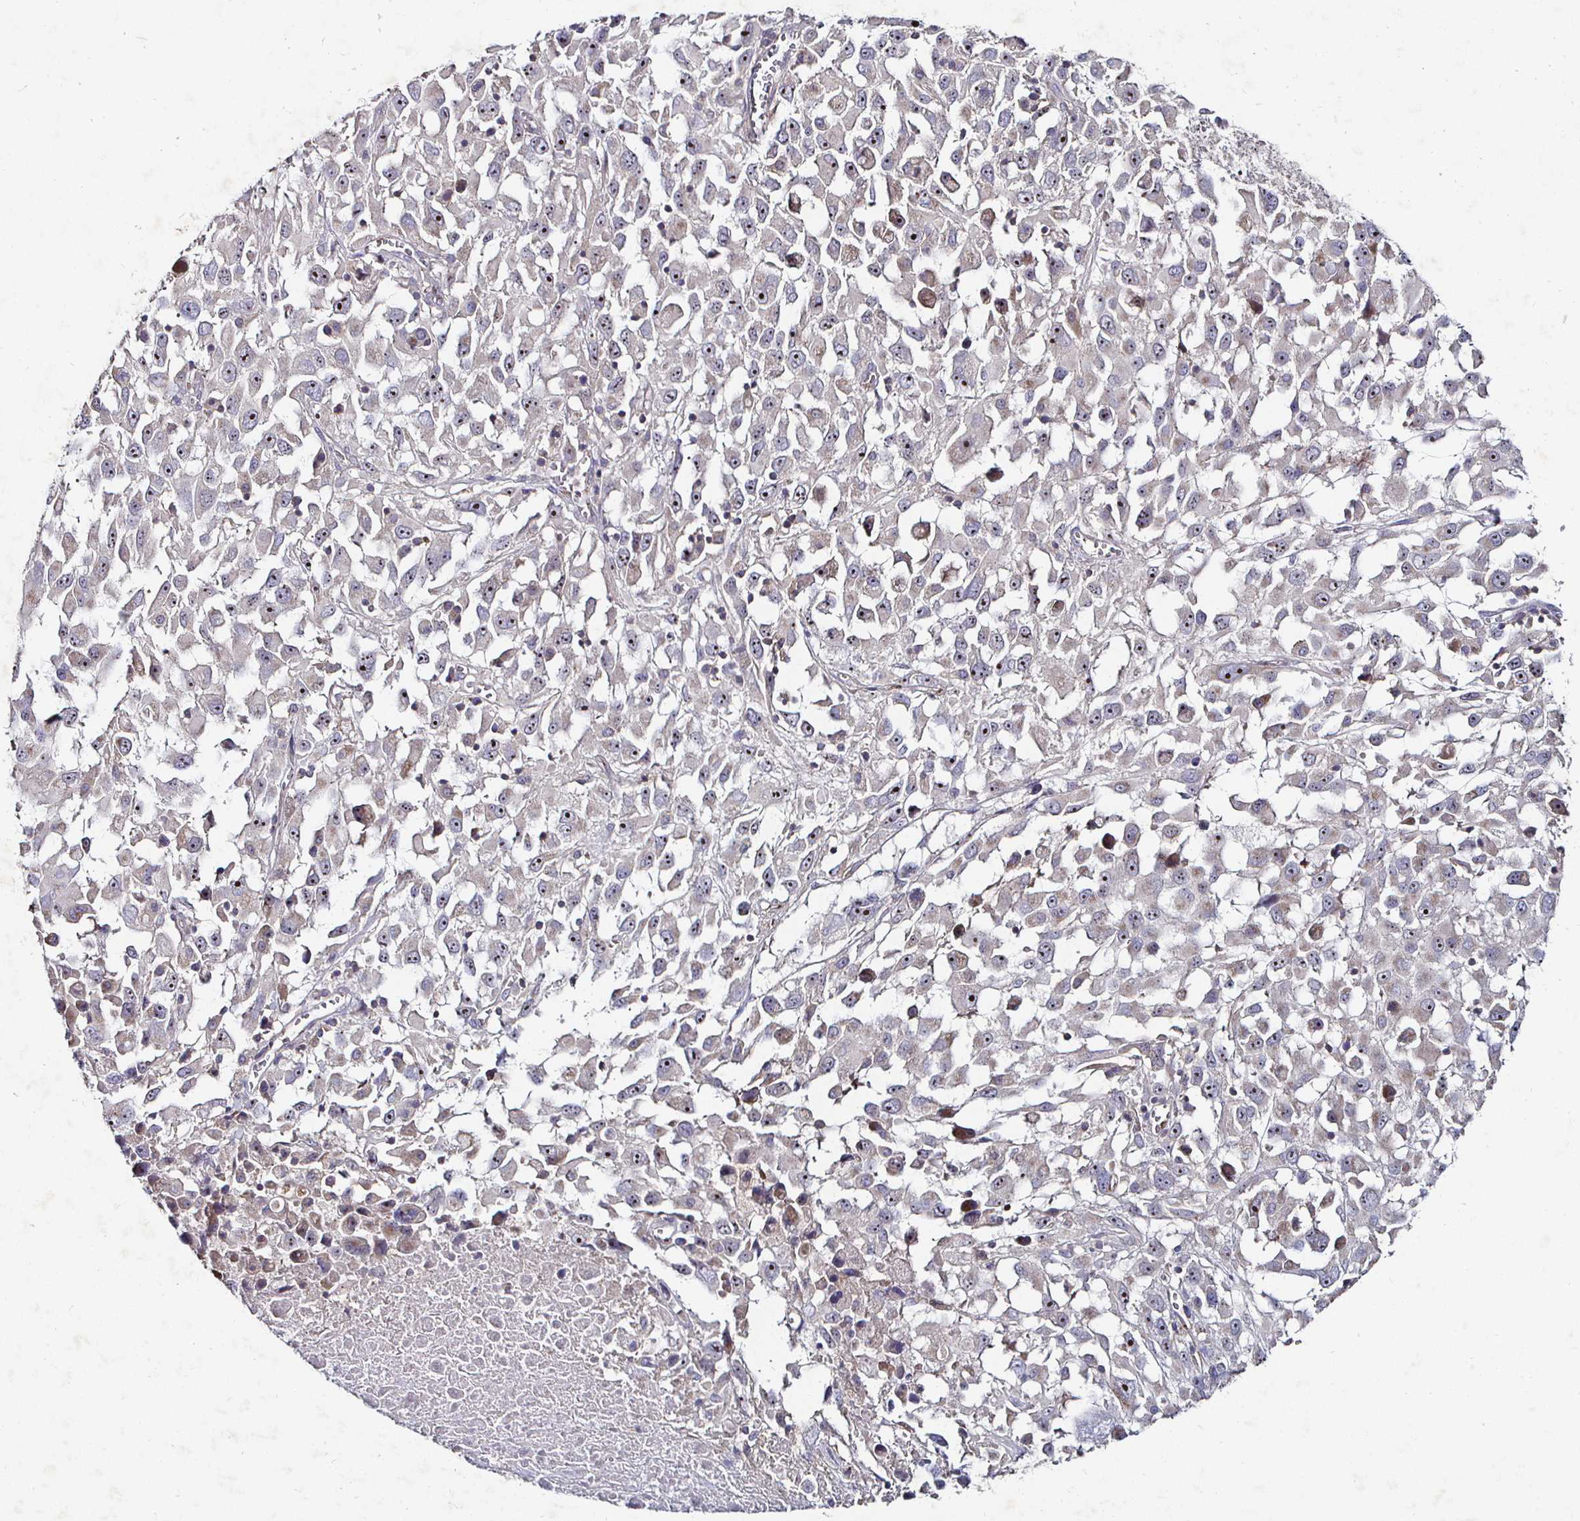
{"staining": {"intensity": "weak", "quantity": "<25%", "location": "cytoplasmic/membranous"}, "tissue": "melanoma", "cell_type": "Tumor cells", "image_type": "cancer", "snomed": [{"axis": "morphology", "description": "Malignant melanoma, Metastatic site"}, {"axis": "topography", "description": "Soft tissue"}], "caption": "Histopathology image shows no protein expression in tumor cells of malignant melanoma (metastatic site) tissue.", "gene": "NRSN1", "patient": {"sex": "male", "age": 50}}